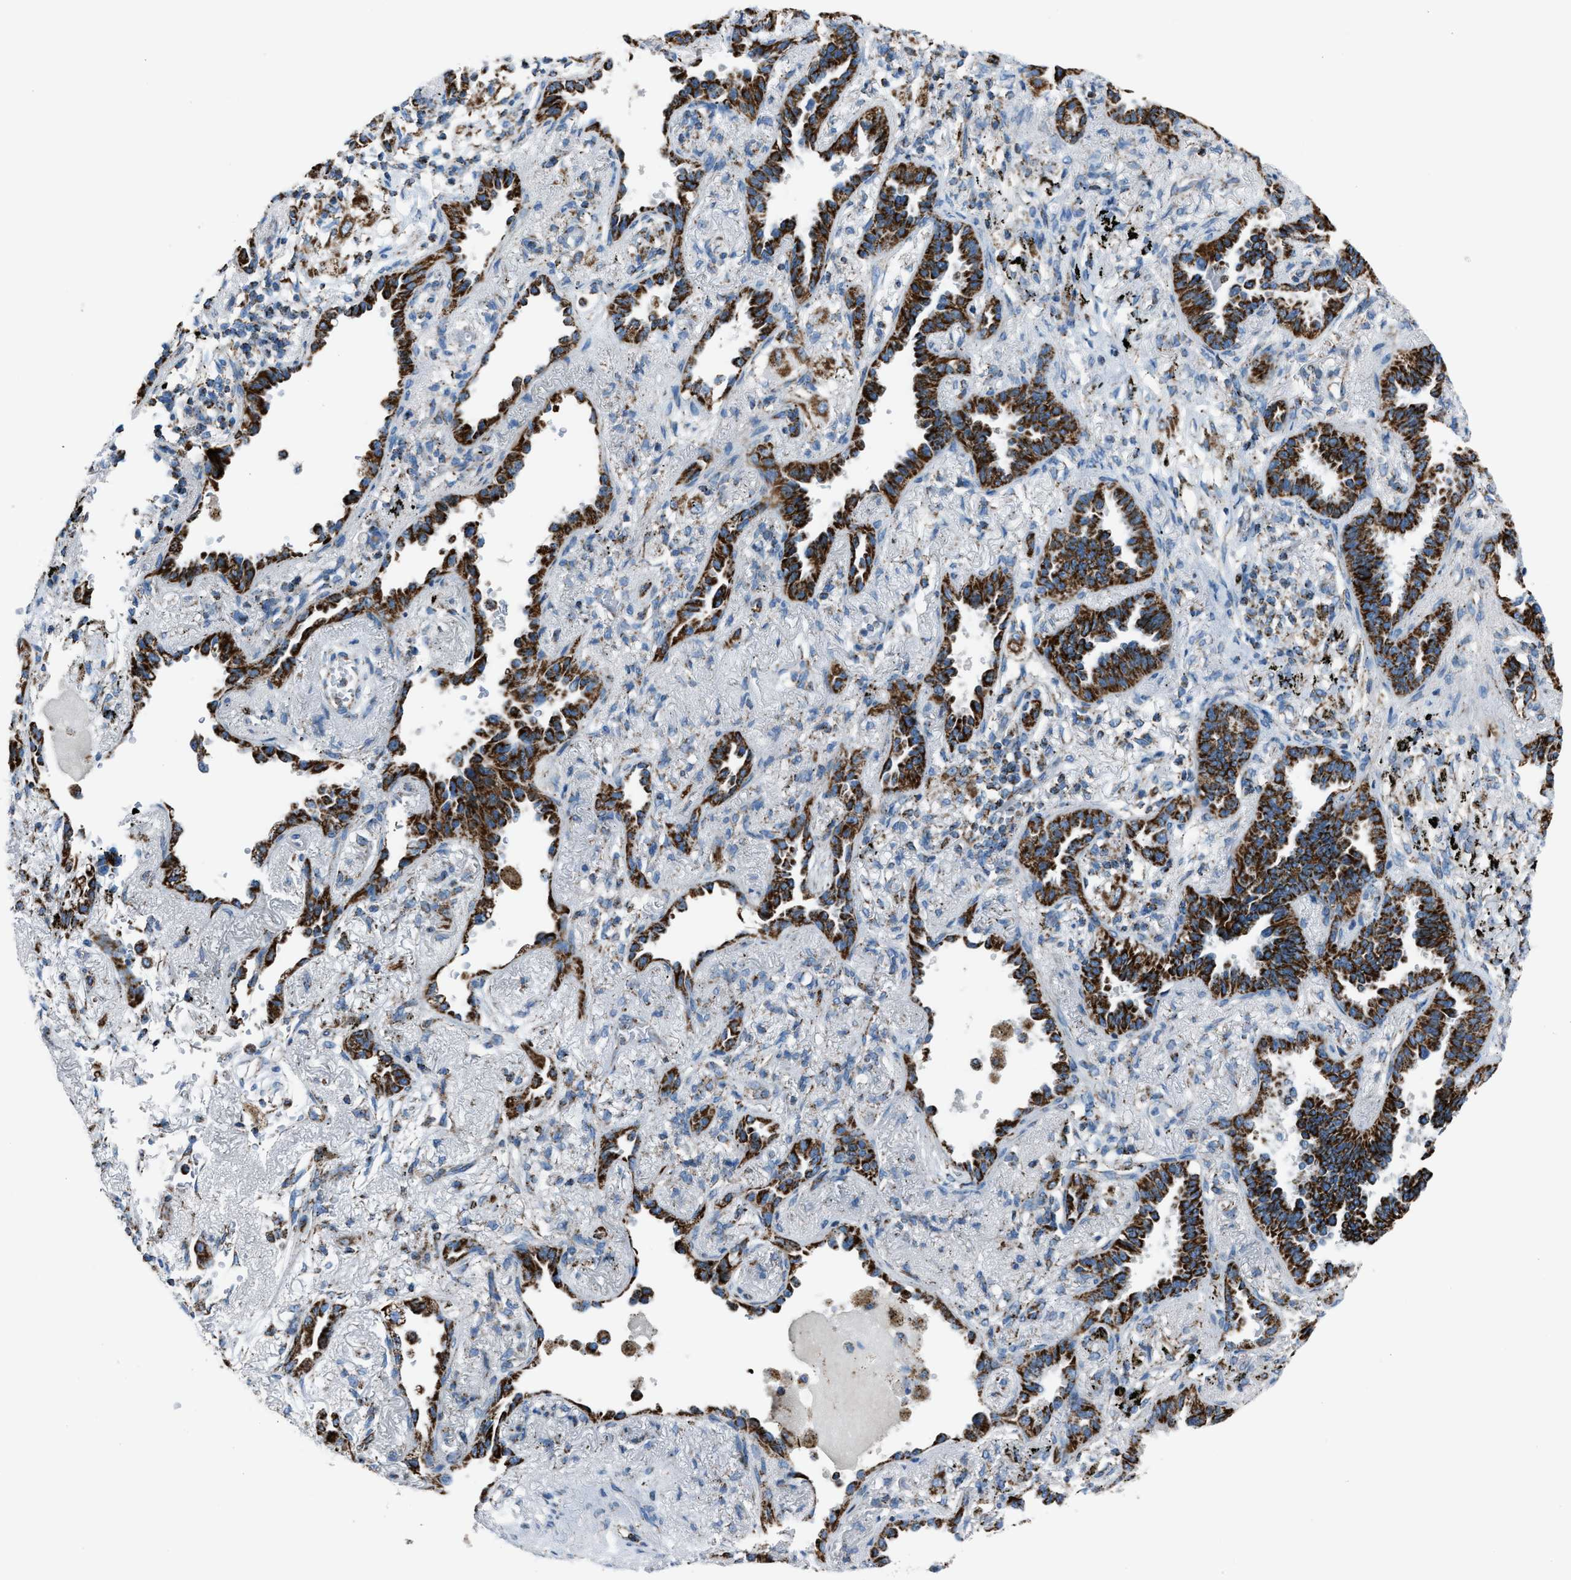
{"staining": {"intensity": "strong", "quantity": ">75%", "location": "cytoplasmic/membranous"}, "tissue": "lung cancer", "cell_type": "Tumor cells", "image_type": "cancer", "snomed": [{"axis": "morphology", "description": "Adenocarcinoma, NOS"}, {"axis": "topography", "description": "Lung"}], "caption": "Adenocarcinoma (lung) stained for a protein (brown) displays strong cytoplasmic/membranous positive positivity in about >75% of tumor cells.", "gene": "MDH2", "patient": {"sex": "male", "age": 59}}